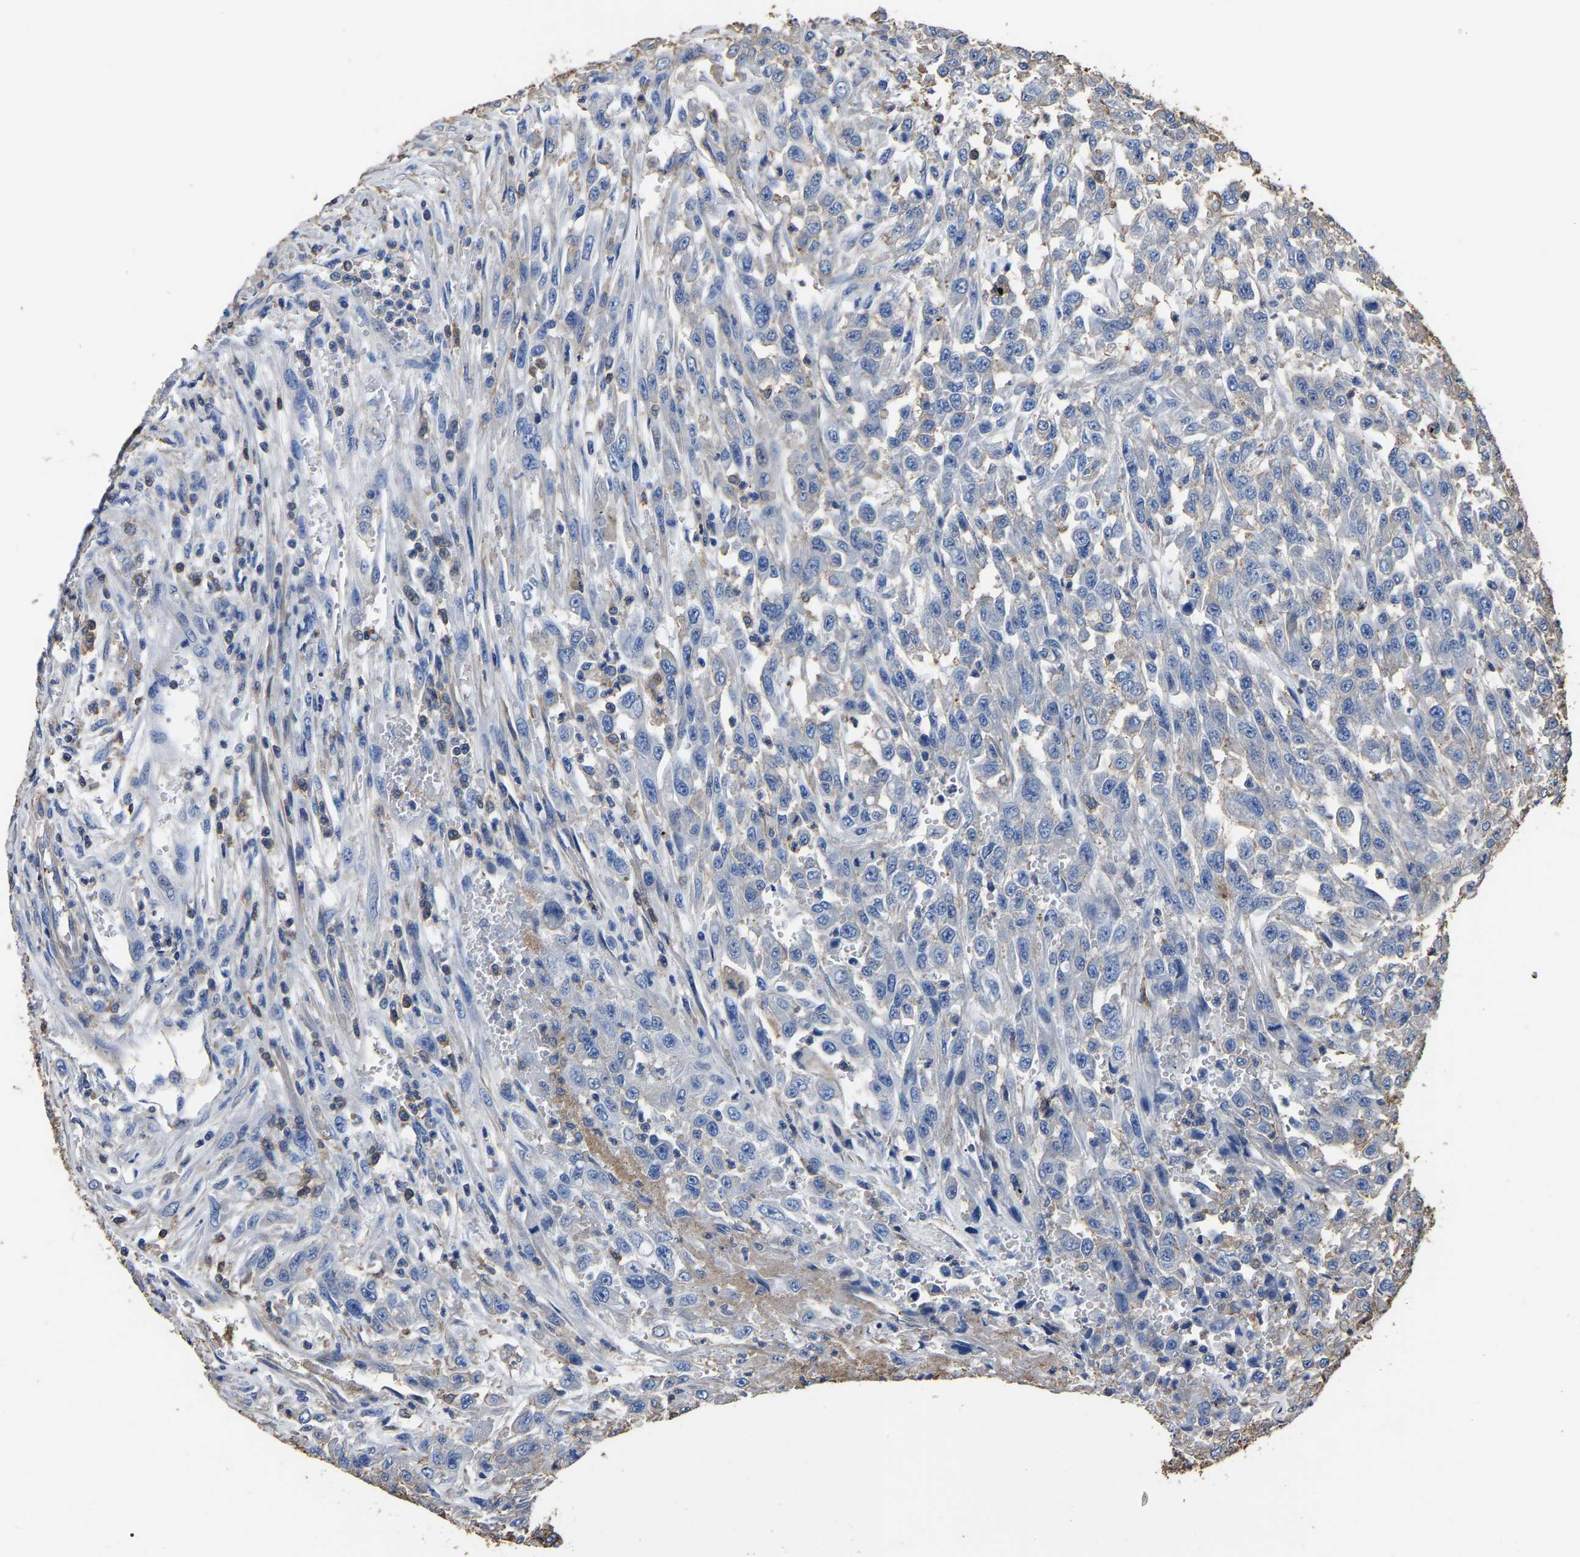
{"staining": {"intensity": "negative", "quantity": "none", "location": "none"}, "tissue": "urothelial cancer", "cell_type": "Tumor cells", "image_type": "cancer", "snomed": [{"axis": "morphology", "description": "Urothelial carcinoma, High grade"}, {"axis": "topography", "description": "Urinary bladder"}], "caption": "Photomicrograph shows no protein staining in tumor cells of urothelial carcinoma (high-grade) tissue. The staining is performed using DAB (3,3'-diaminobenzidine) brown chromogen with nuclei counter-stained in using hematoxylin.", "gene": "ARMT1", "patient": {"sex": "male", "age": 46}}